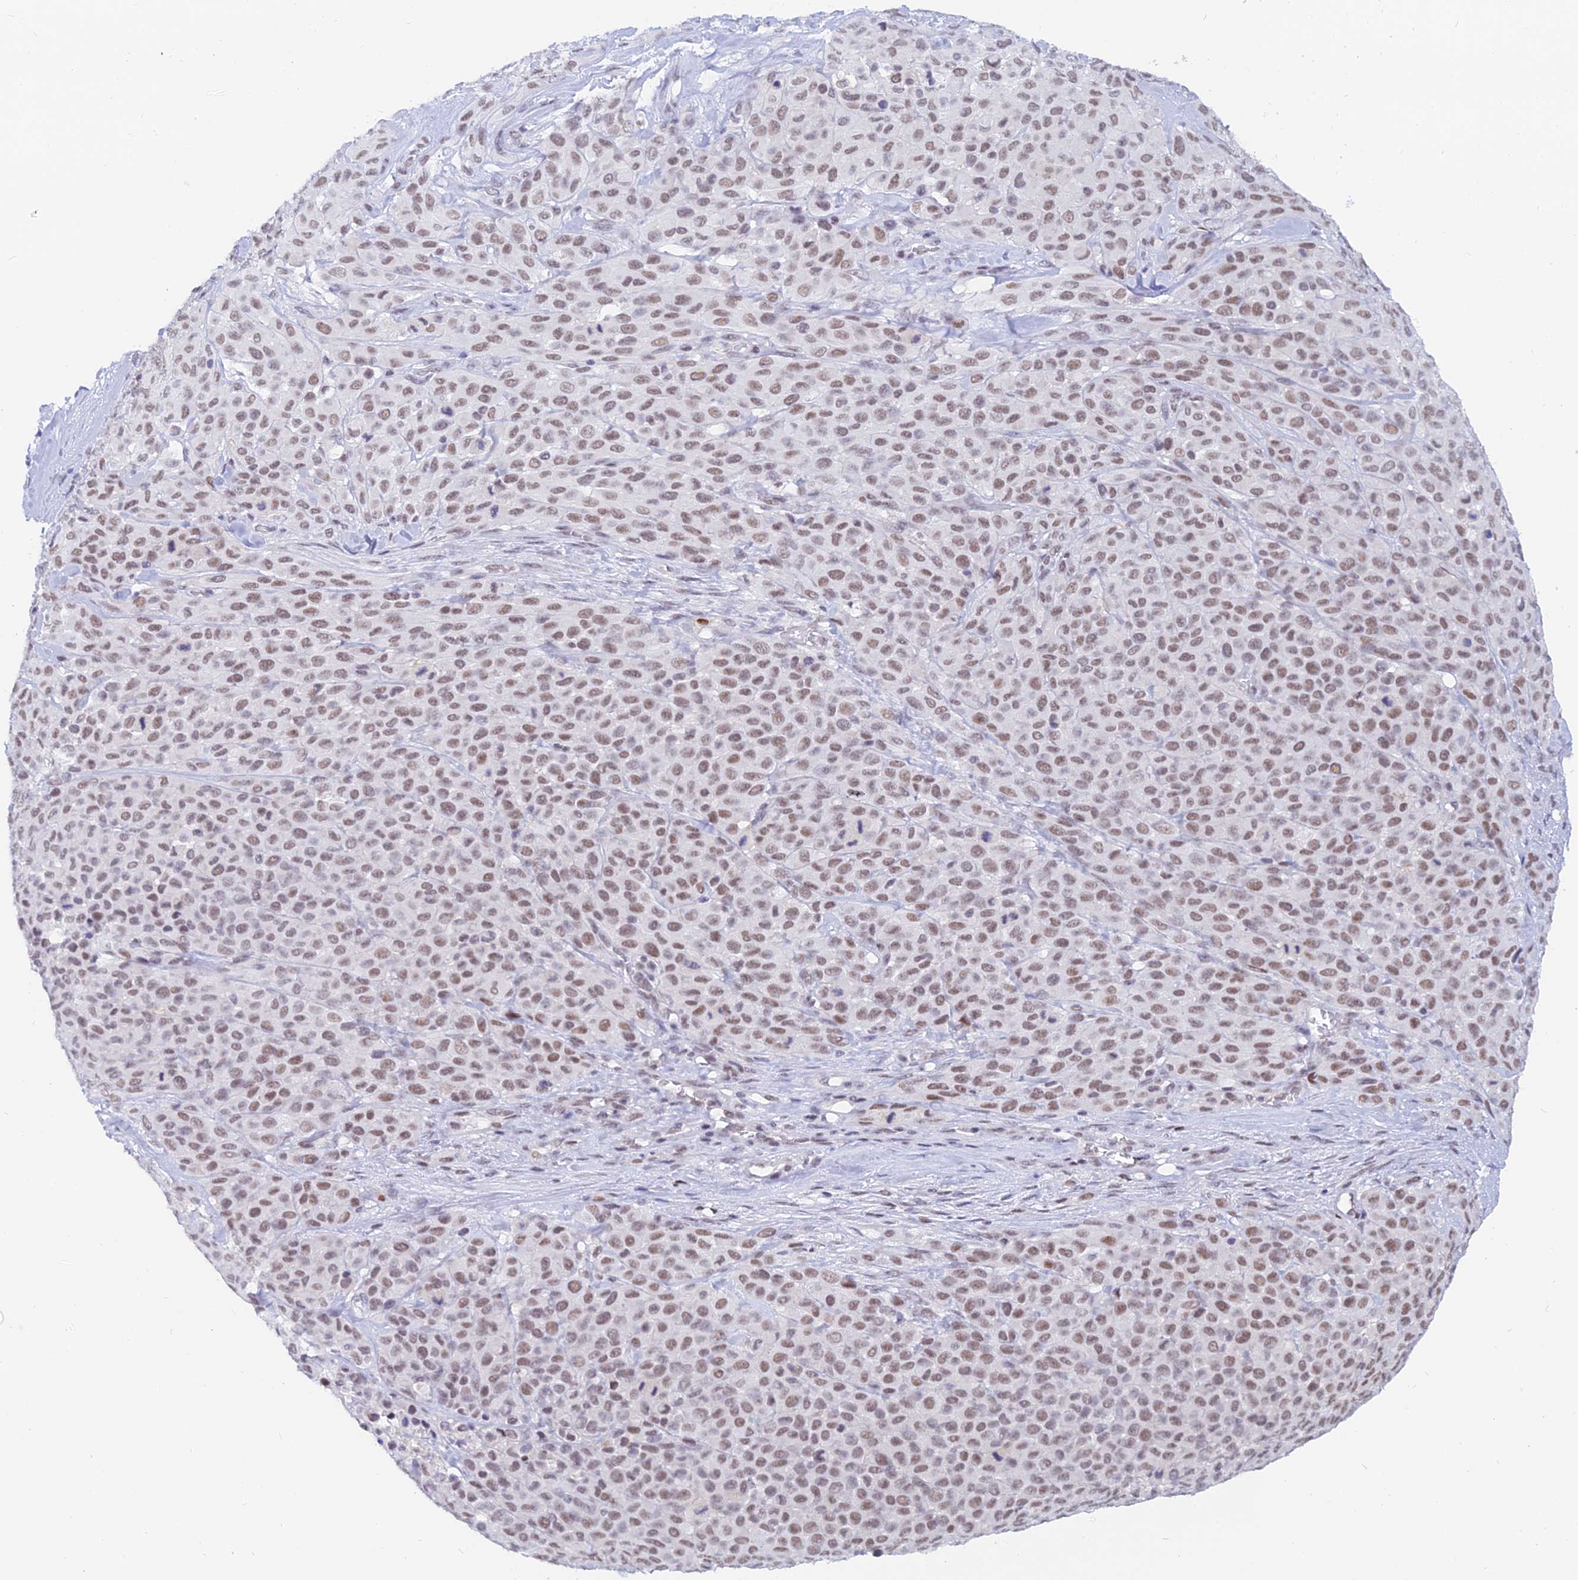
{"staining": {"intensity": "moderate", "quantity": ">75%", "location": "nuclear"}, "tissue": "melanoma", "cell_type": "Tumor cells", "image_type": "cancer", "snomed": [{"axis": "morphology", "description": "Malignant melanoma, Metastatic site"}, {"axis": "topography", "description": "Skin"}], "caption": "This micrograph displays immunohistochemistry (IHC) staining of human malignant melanoma (metastatic site), with medium moderate nuclear staining in about >75% of tumor cells.", "gene": "DPY30", "patient": {"sex": "female", "age": 81}}